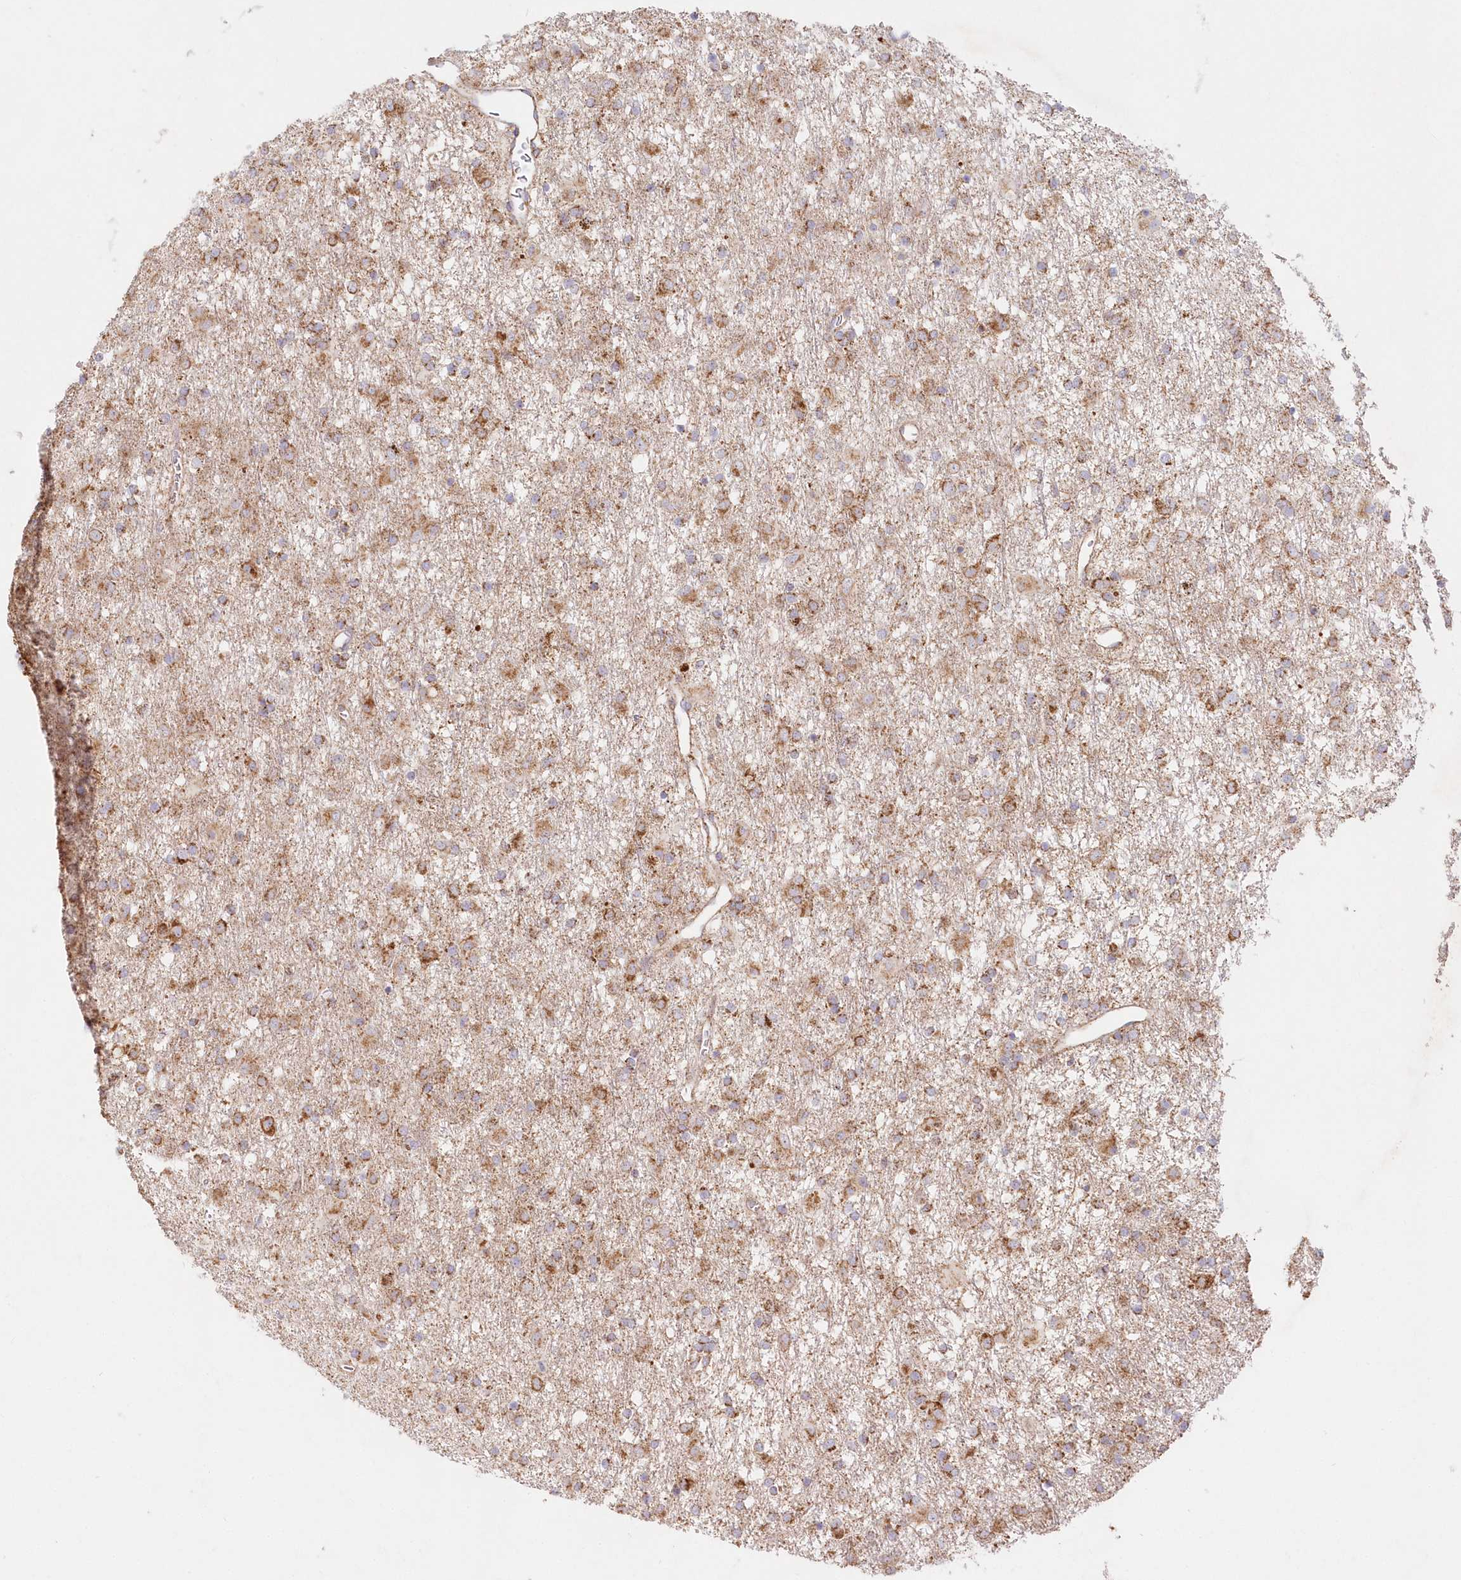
{"staining": {"intensity": "moderate", "quantity": "25%-75%", "location": "cytoplasmic/membranous"}, "tissue": "glioma", "cell_type": "Tumor cells", "image_type": "cancer", "snomed": [{"axis": "morphology", "description": "Glioma, malignant, Low grade"}, {"axis": "topography", "description": "Brain"}], "caption": "IHC photomicrograph of neoplastic tissue: human low-grade glioma (malignant) stained using immunohistochemistry displays medium levels of moderate protein expression localized specifically in the cytoplasmic/membranous of tumor cells, appearing as a cytoplasmic/membranous brown color.", "gene": "DNA2", "patient": {"sex": "male", "age": 65}}